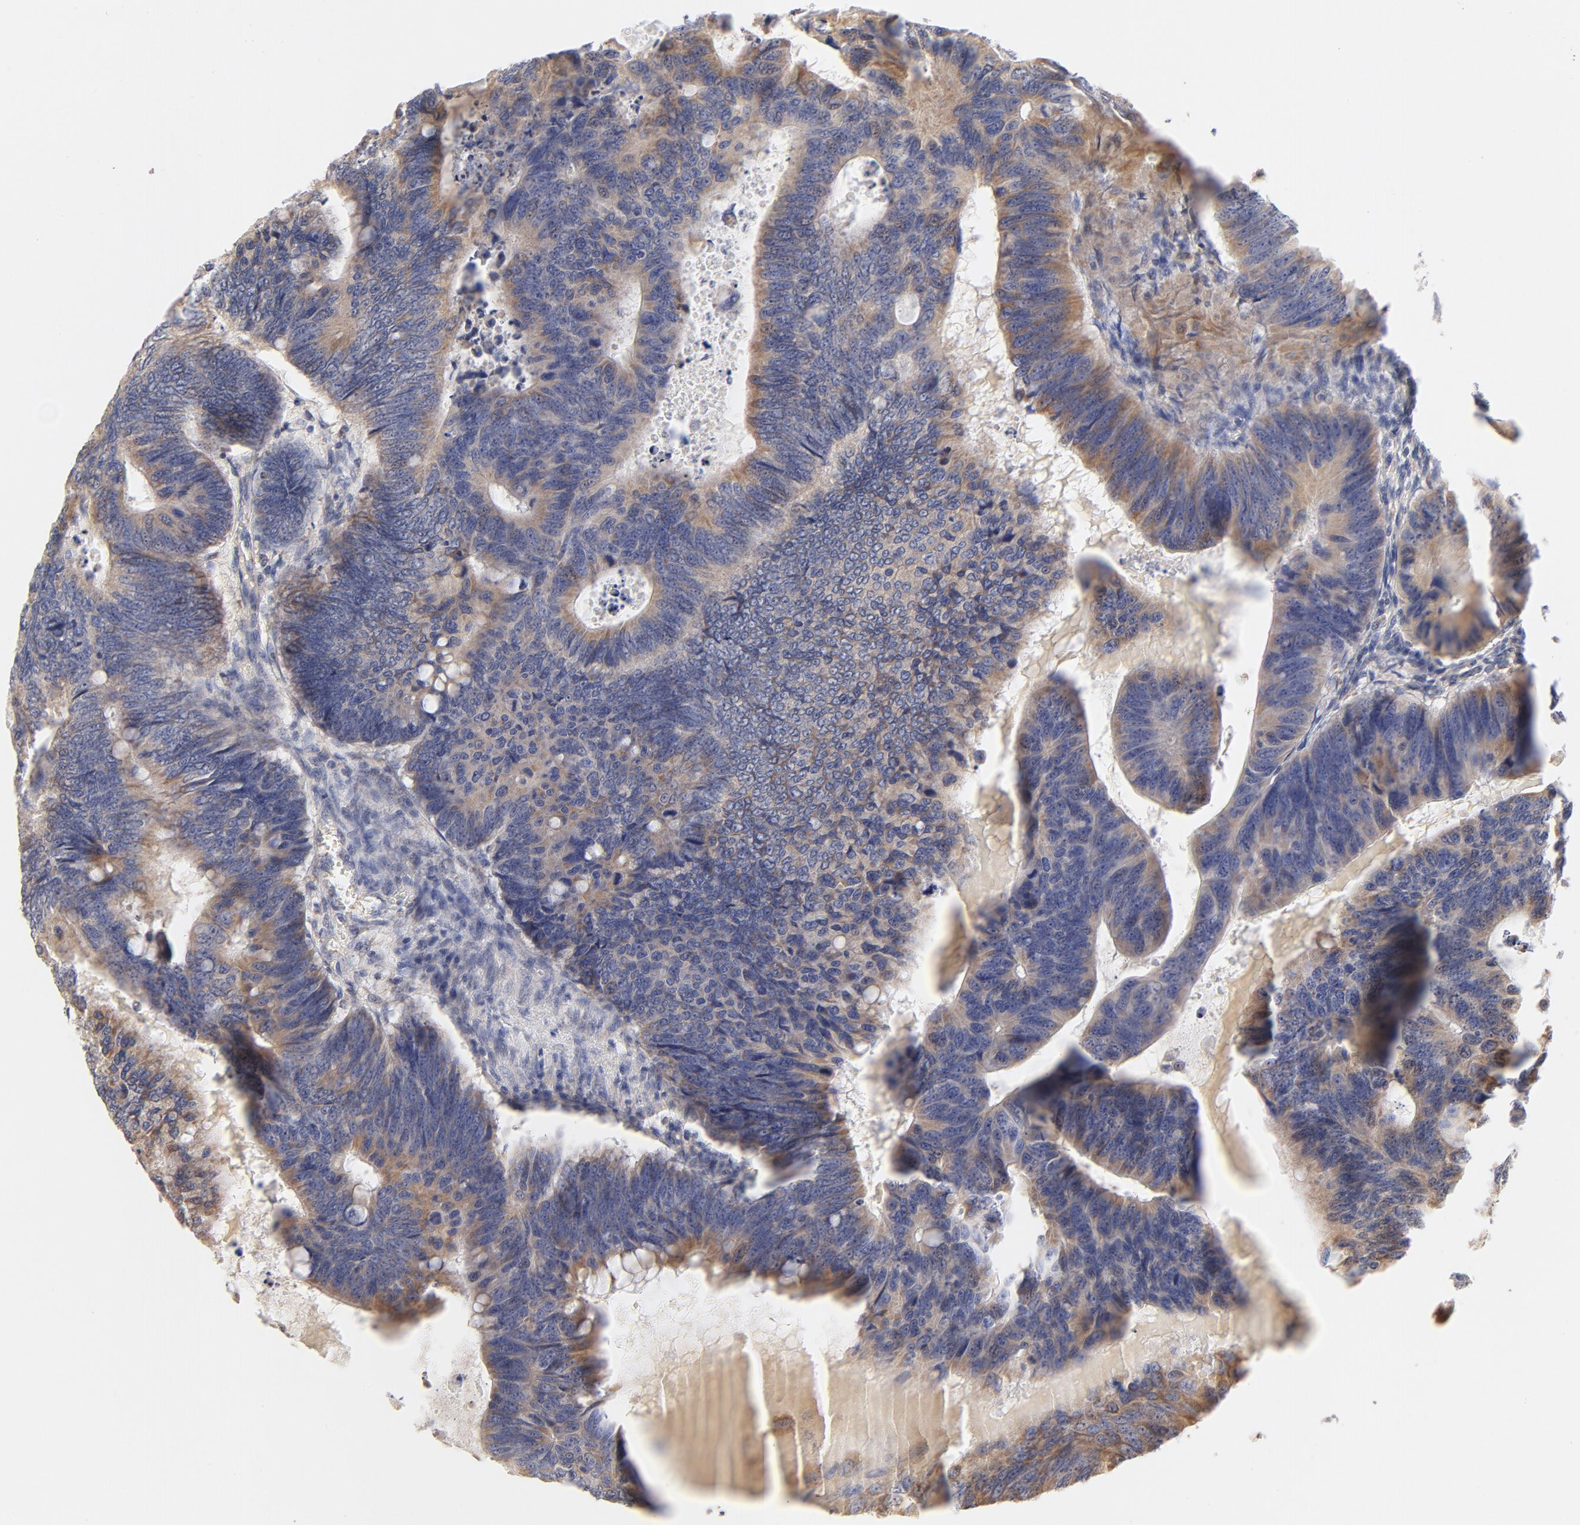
{"staining": {"intensity": "moderate", "quantity": ">75%", "location": "cytoplasmic/membranous"}, "tissue": "colorectal cancer", "cell_type": "Tumor cells", "image_type": "cancer", "snomed": [{"axis": "morphology", "description": "Adenocarcinoma, NOS"}, {"axis": "topography", "description": "Colon"}], "caption": "Tumor cells exhibit medium levels of moderate cytoplasmic/membranous positivity in about >75% of cells in colorectal adenocarcinoma.", "gene": "MTERF2", "patient": {"sex": "female", "age": 55}}